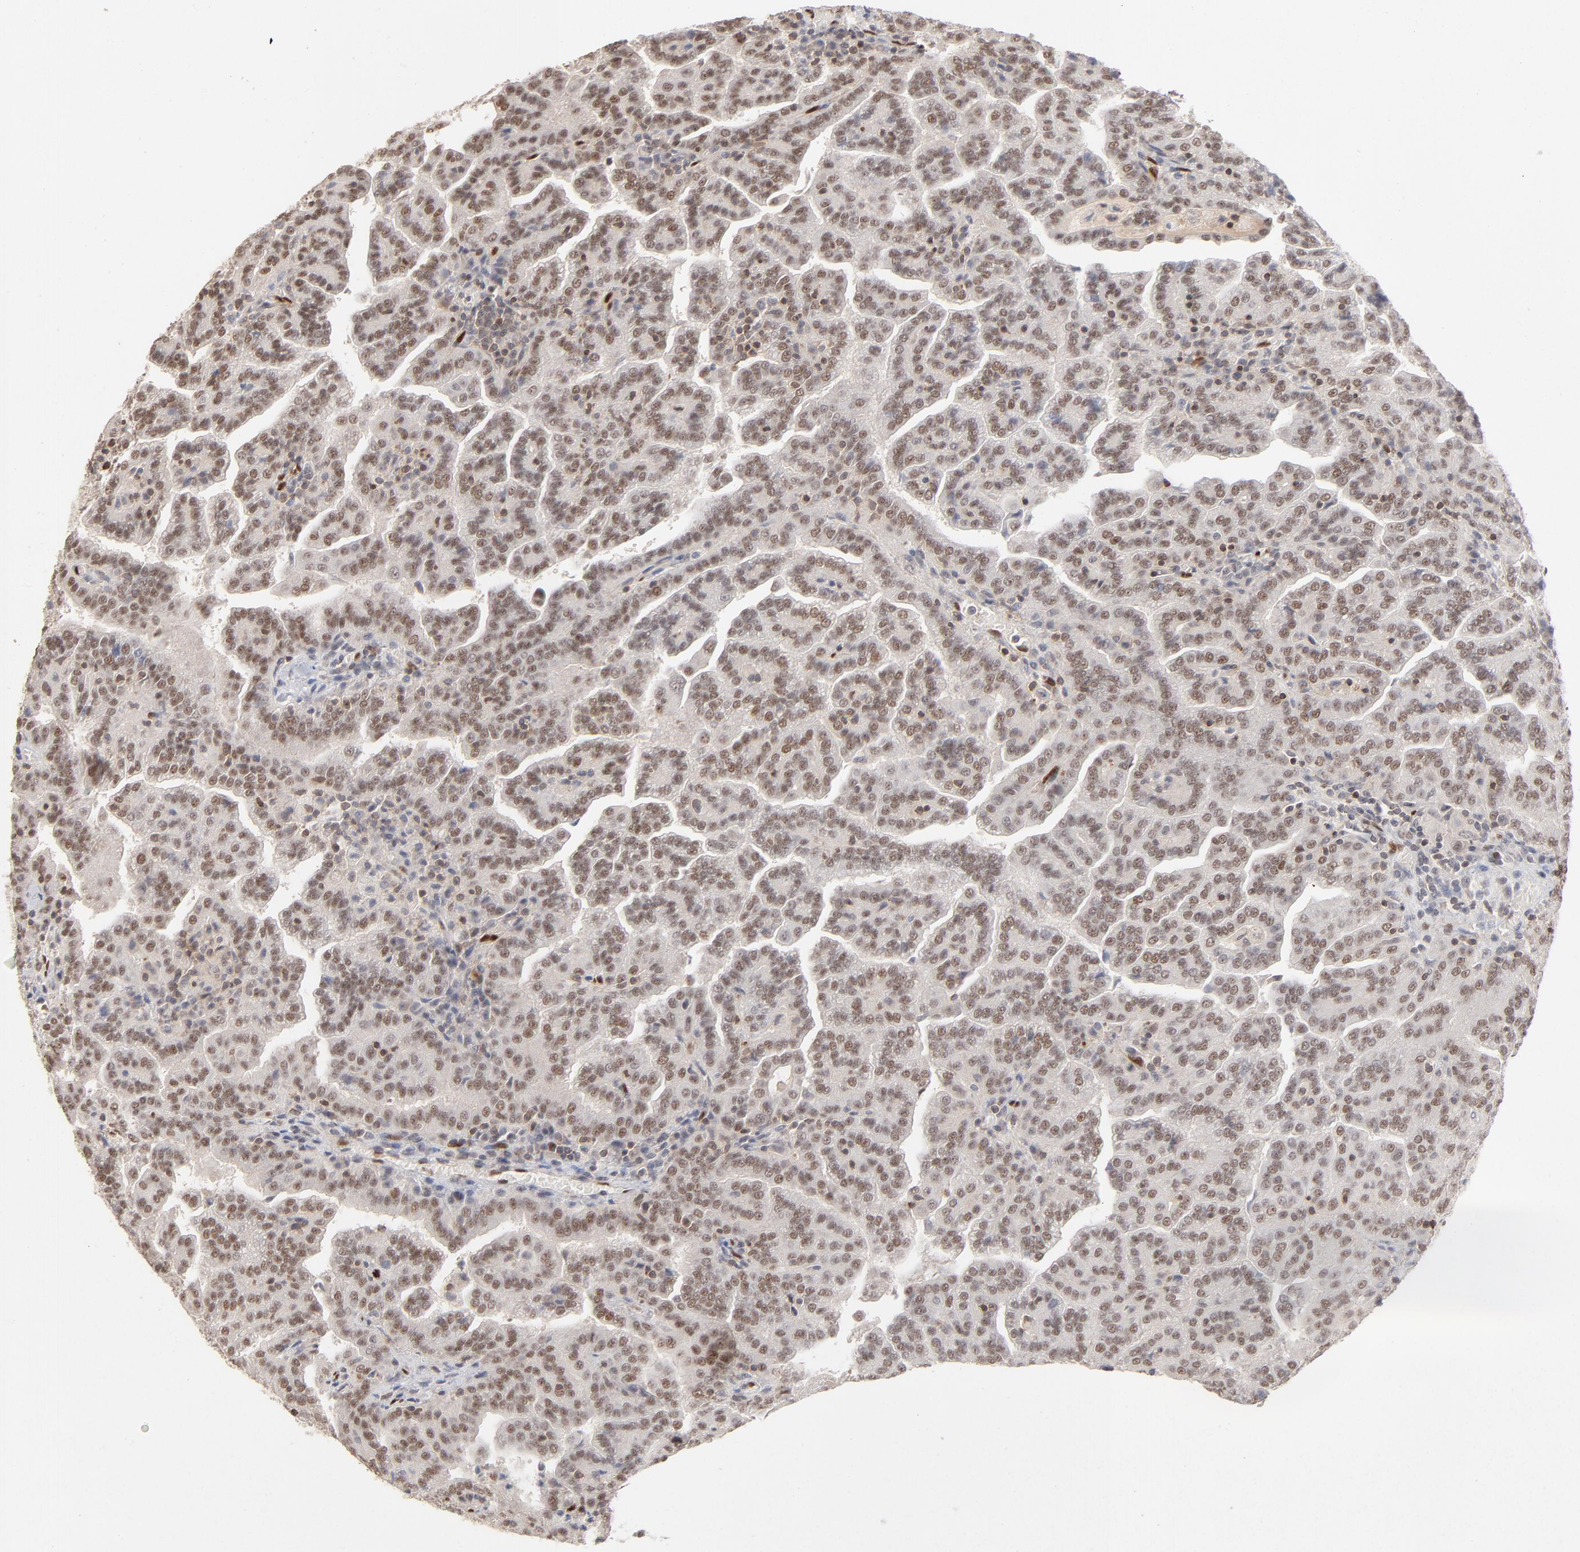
{"staining": {"intensity": "moderate", "quantity": ">75%", "location": "nuclear"}, "tissue": "renal cancer", "cell_type": "Tumor cells", "image_type": "cancer", "snomed": [{"axis": "morphology", "description": "Adenocarcinoma, NOS"}, {"axis": "topography", "description": "Kidney"}], "caption": "This histopathology image displays immunohistochemistry staining of human adenocarcinoma (renal), with medium moderate nuclear expression in approximately >75% of tumor cells.", "gene": "NFIB", "patient": {"sex": "male", "age": 61}}